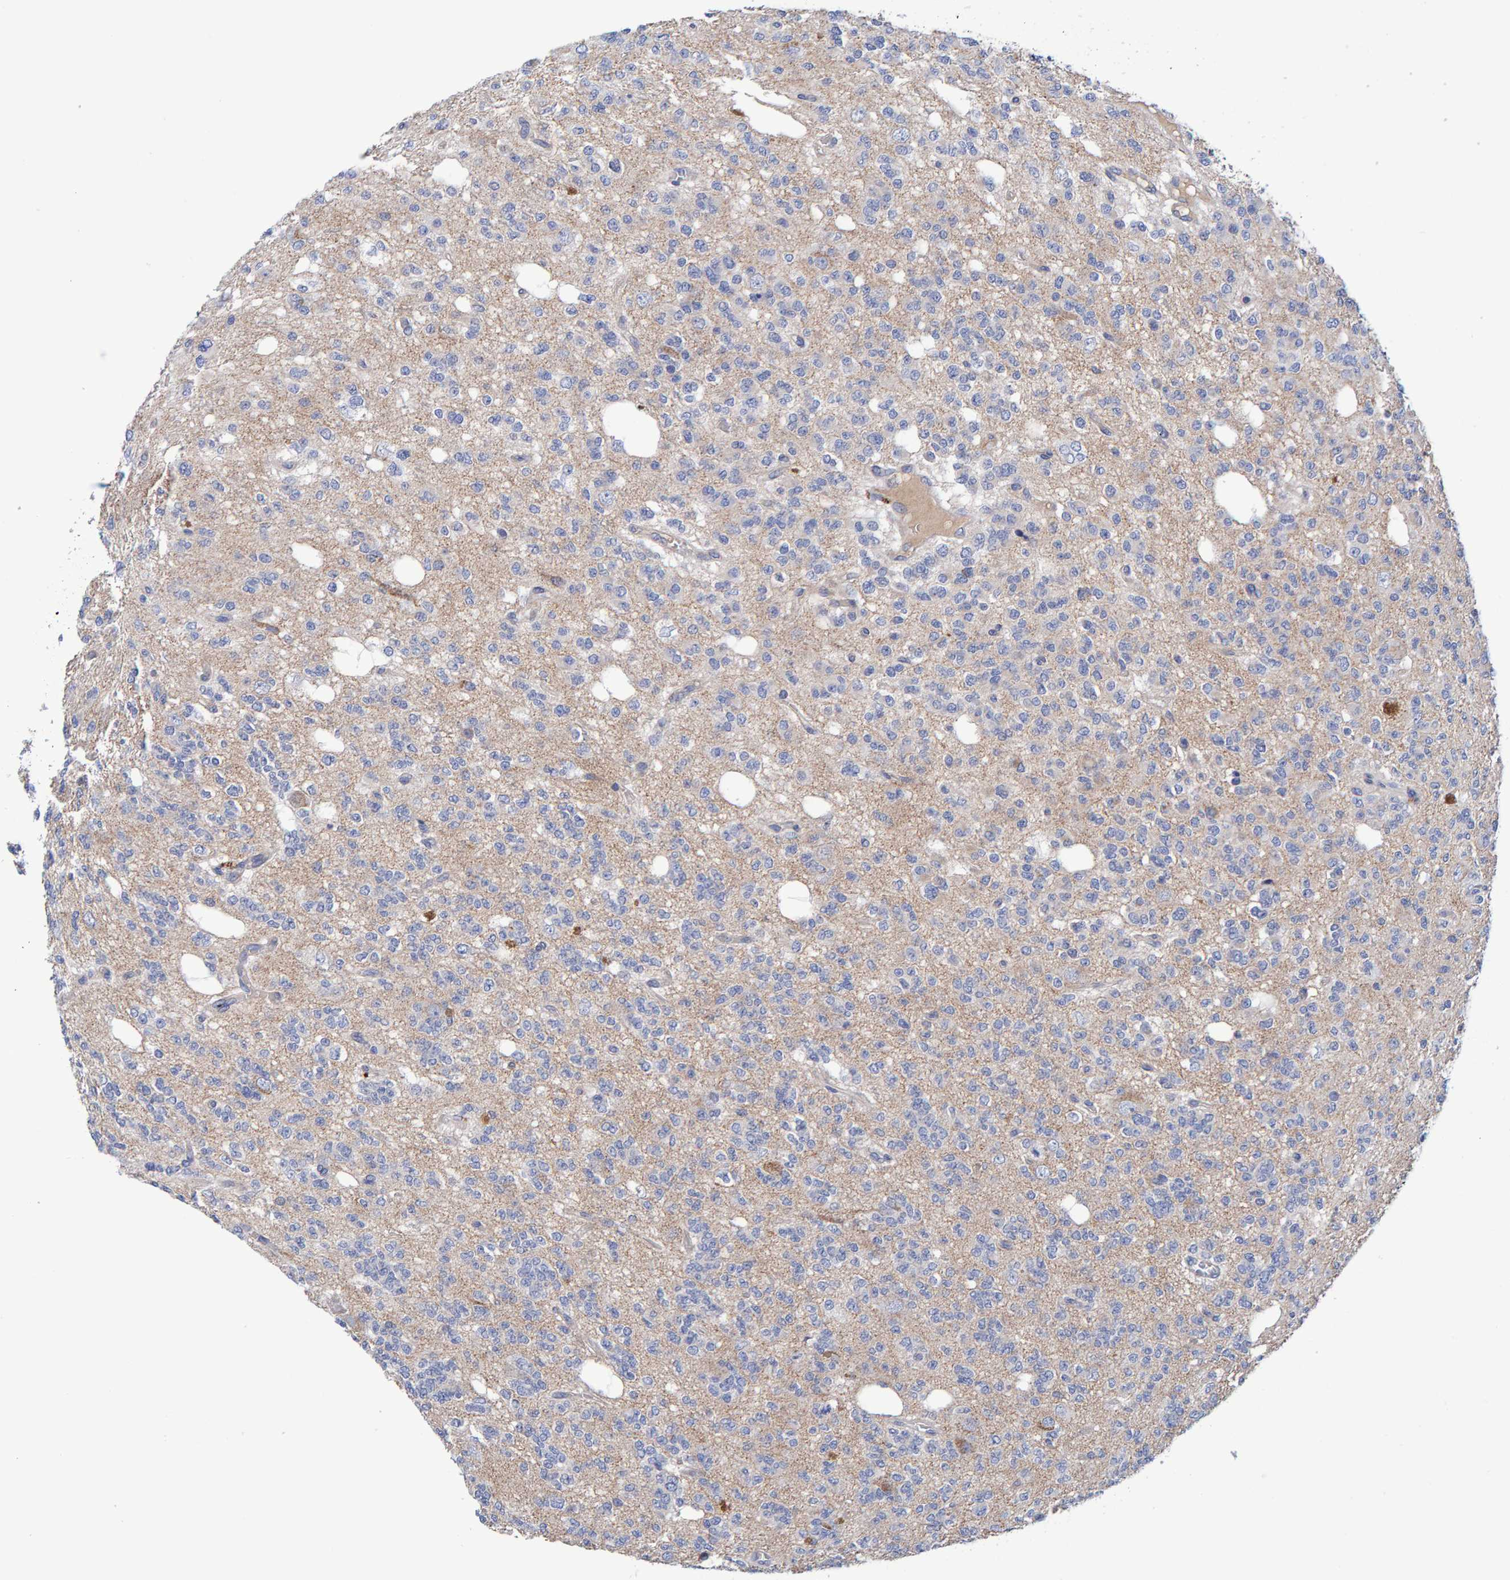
{"staining": {"intensity": "negative", "quantity": "none", "location": "none"}, "tissue": "glioma", "cell_type": "Tumor cells", "image_type": "cancer", "snomed": [{"axis": "morphology", "description": "Glioma, malignant, Low grade"}, {"axis": "topography", "description": "Brain"}], "caption": "A micrograph of human malignant glioma (low-grade) is negative for staining in tumor cells.", "gene": "EFR3A", "patient": {"sex": "male", "age": 38}}